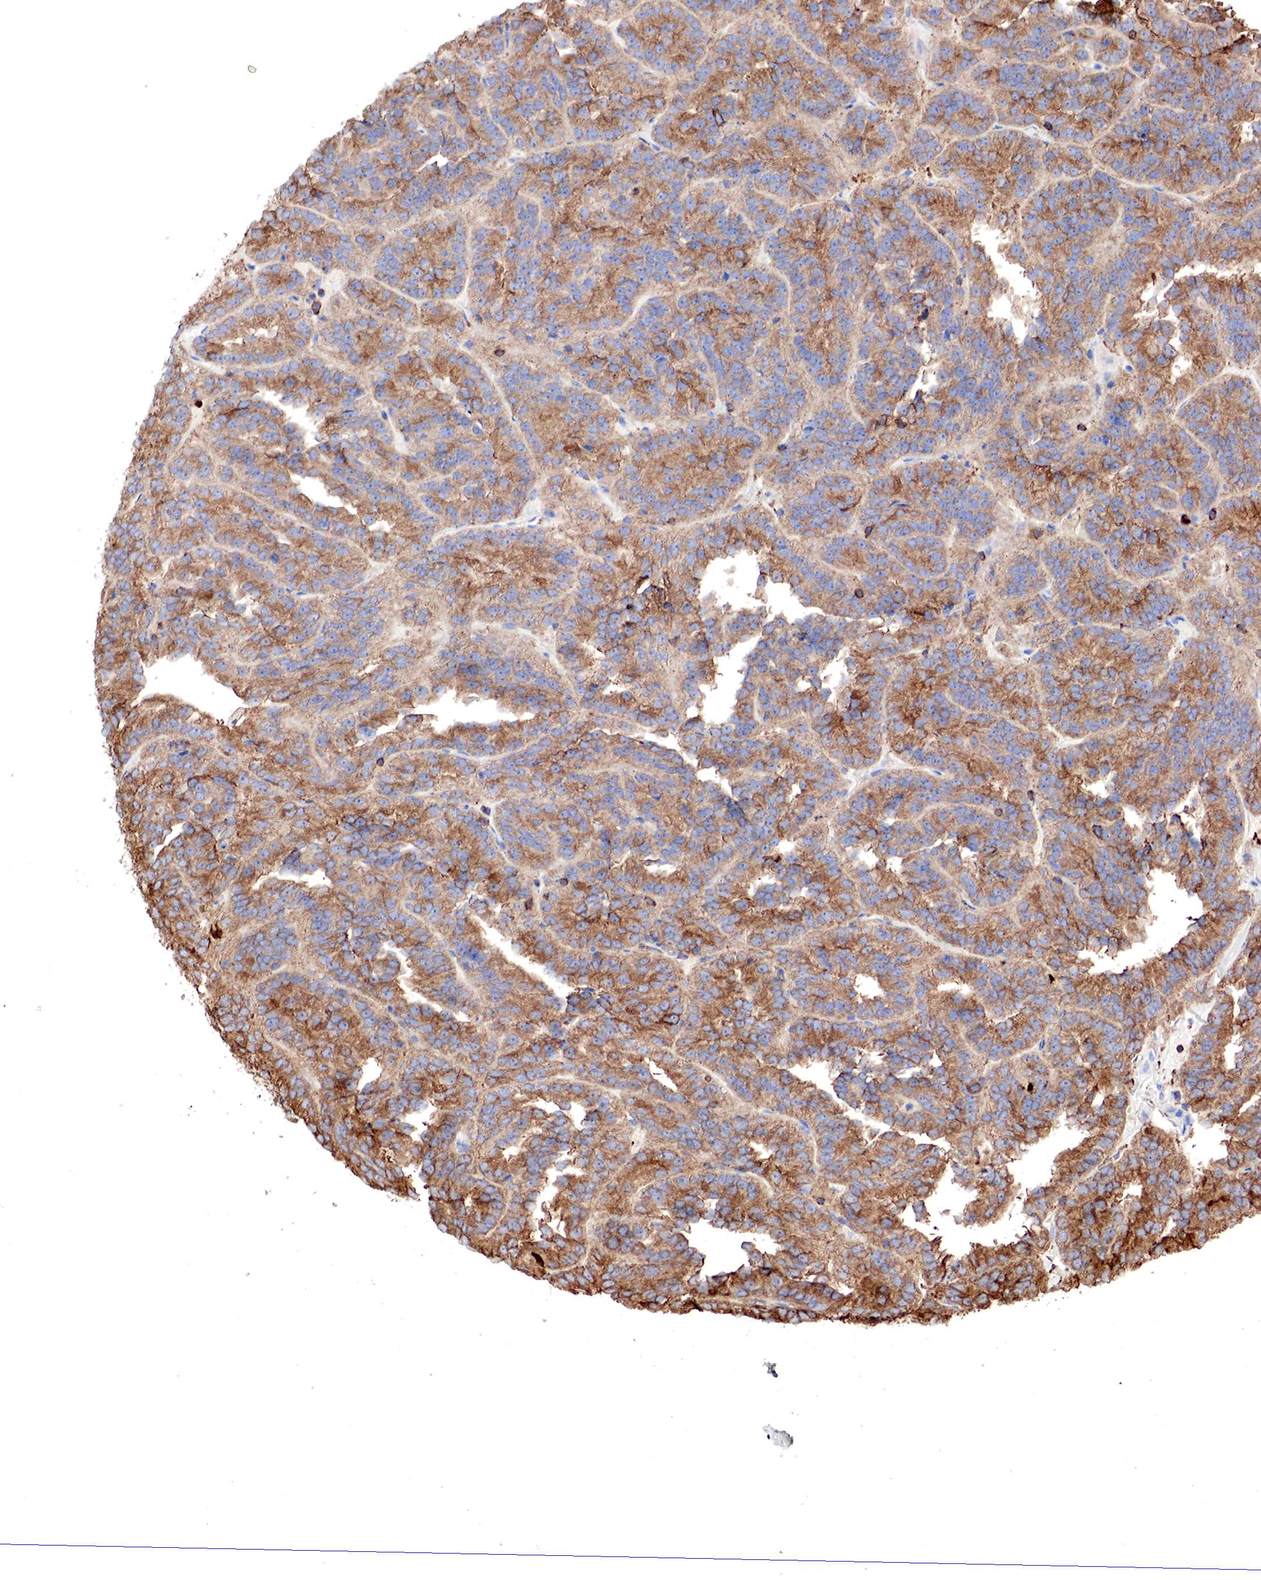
{"staining": {"intensity": "moderate", "quantity": "25%-75%", "location": "cytoplasmic/membranous"}, "tissue": "renal cancer", "cell_type": "Tumor cells", "image_type": "cancer", "snomed": [{"axis": "morphology", "description": "Adenocarcinoma, NOS"}, {"axis": "topography", "description": "Kidney"}], "caption": "IHC (DAB) staining of human renal cancer exhibits moderate cytoplasmic/membranous protein positivity in about 25%-75% of tumor cells.", "gene": "G6PD", "patient": {"sex": "male", "age": 46}}